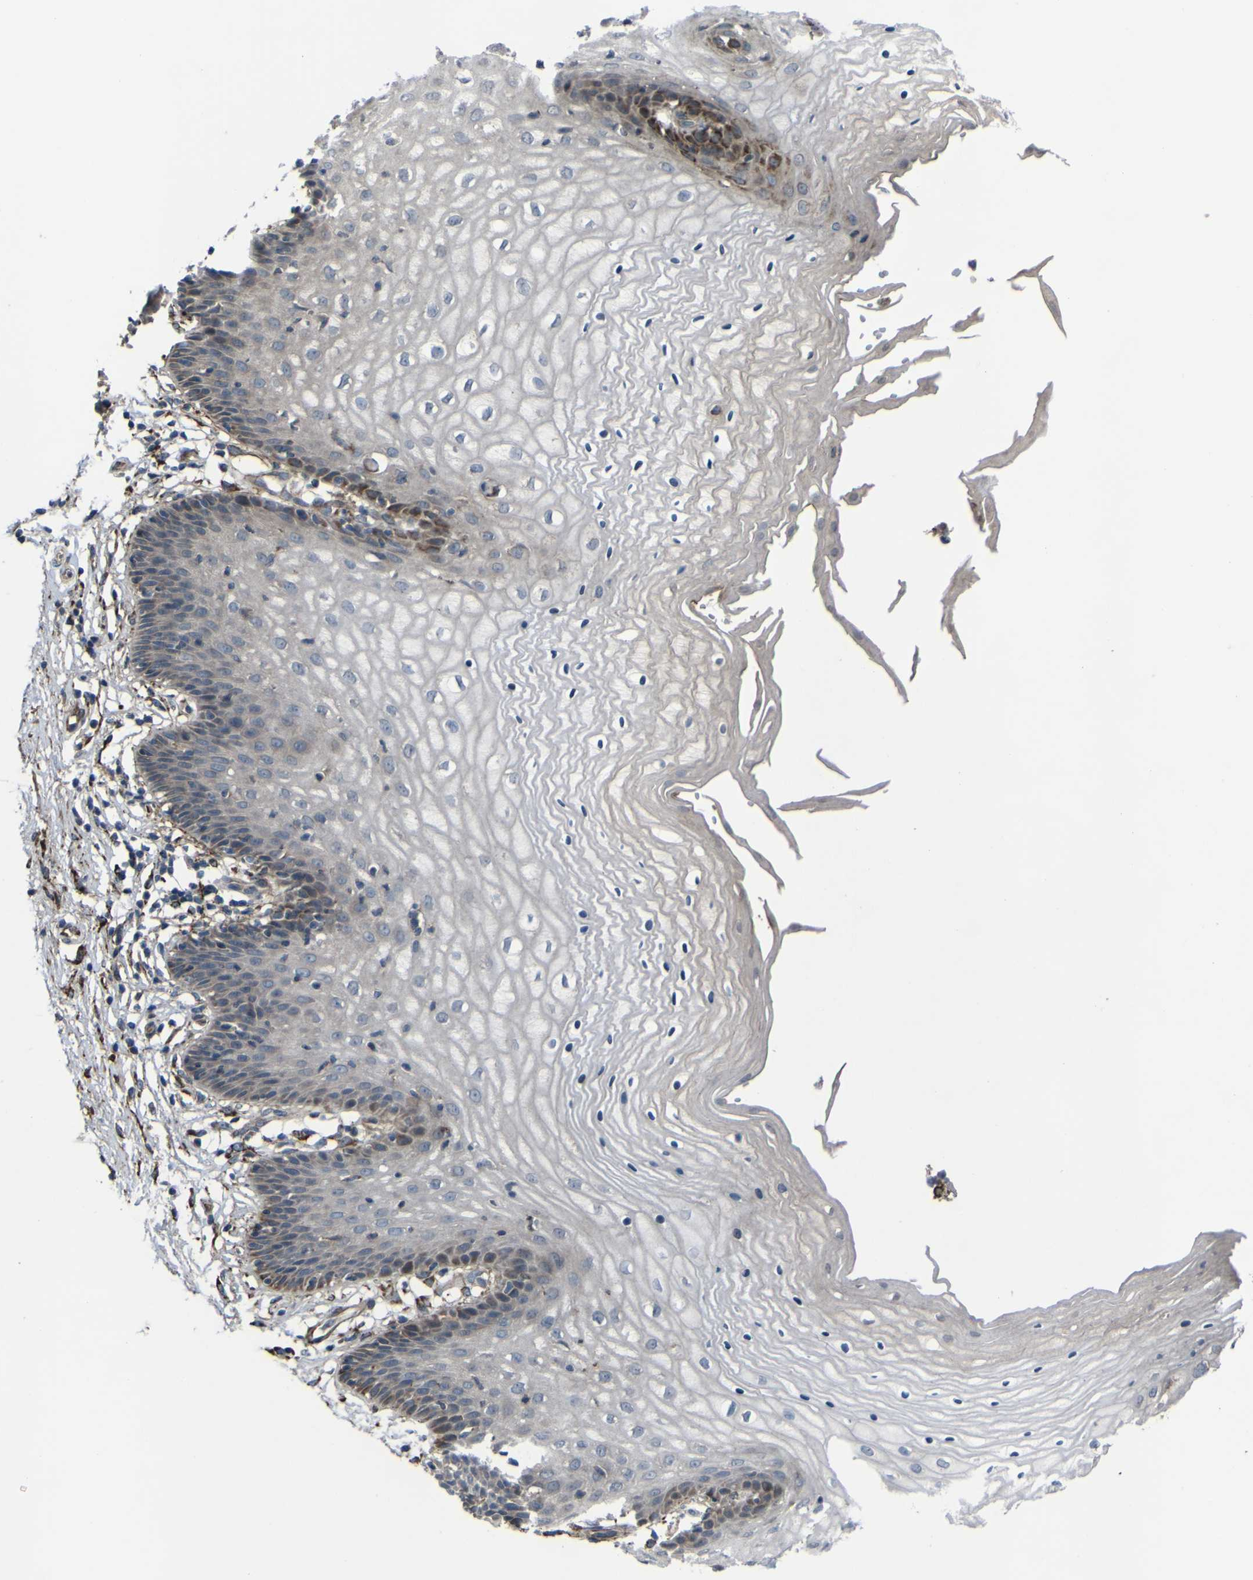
{"staining": {"intensity": "moderate", "quantity": "<25%", "location": "cytoplasmic/membranous"}, "tissue": "vagina", "cell_type": "Squamous epithelial cells", "image_type": "normal", "snomed": [{"axis": "morphology", "description": "Normal tissue, NOS"}, {"axis": "topography", "description": "Vagina"}], "caption": "Moderate cytoplasmic/membranous staining for a protein is present in approximately <25% of squamous epithelial cells of benign vagina using immunohistochemistry.", "gene": "GPLD1", "patient": {"sex": "female", "age": 34}}